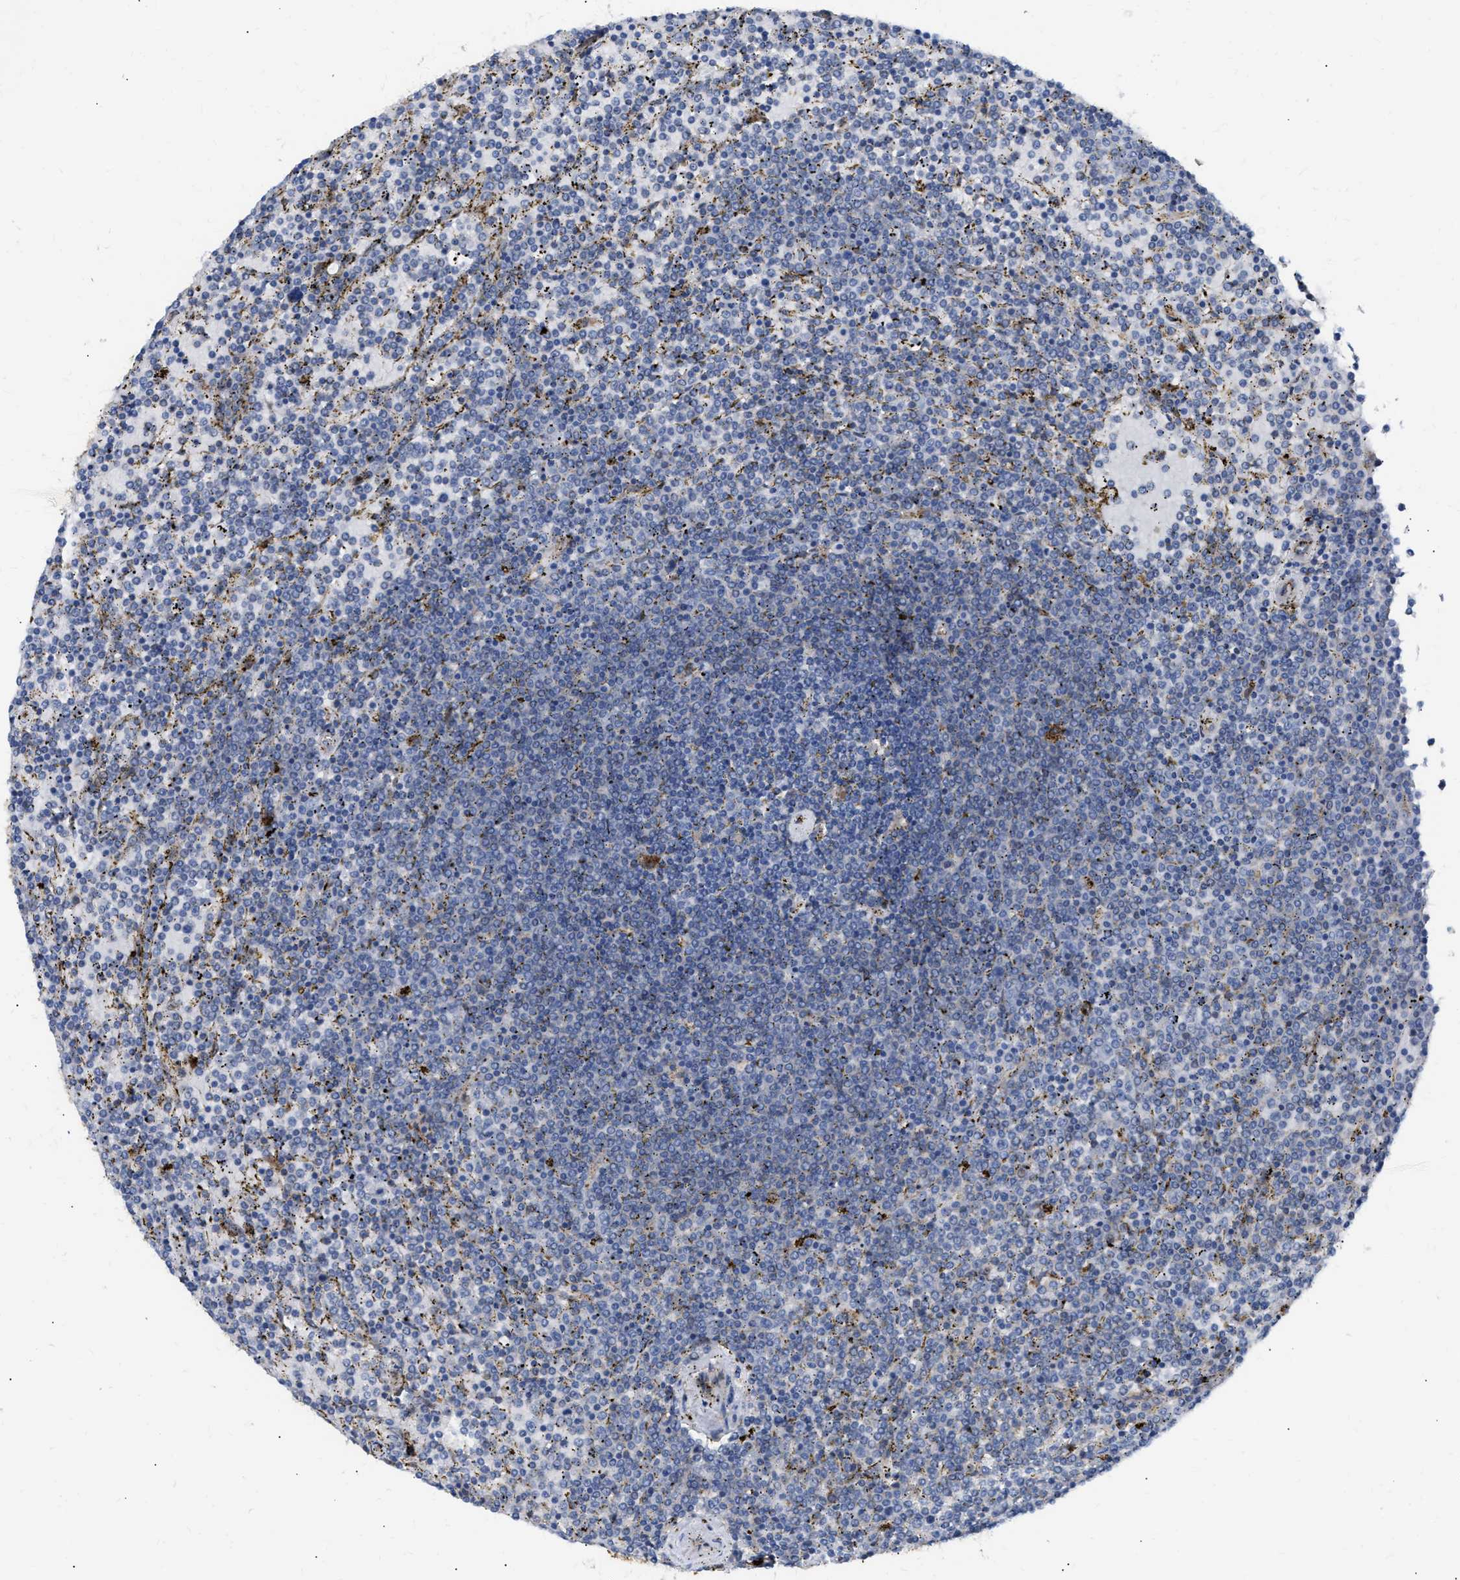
{"staining": {"intensity": "negative", "quantity": "none", "location": "none"}, "tissue": "lymphoma", "cell_type": "Tumor cells", "image_type": "cancer", "snomed": [{"axis": "morphology", "description": "Malignant lymphoma, non-Hodgkin's type, Low grade"}, {"axis": "topography", "description": "Spleen"}], "caption": "DAB immunohistochemical staining of low-grade malignant lymphoma, non-Hodgkin's type exhibits no significant positivity in tumor cells.", "gene": "FHL1", "patient": {"sex": "female", "age": 77}}